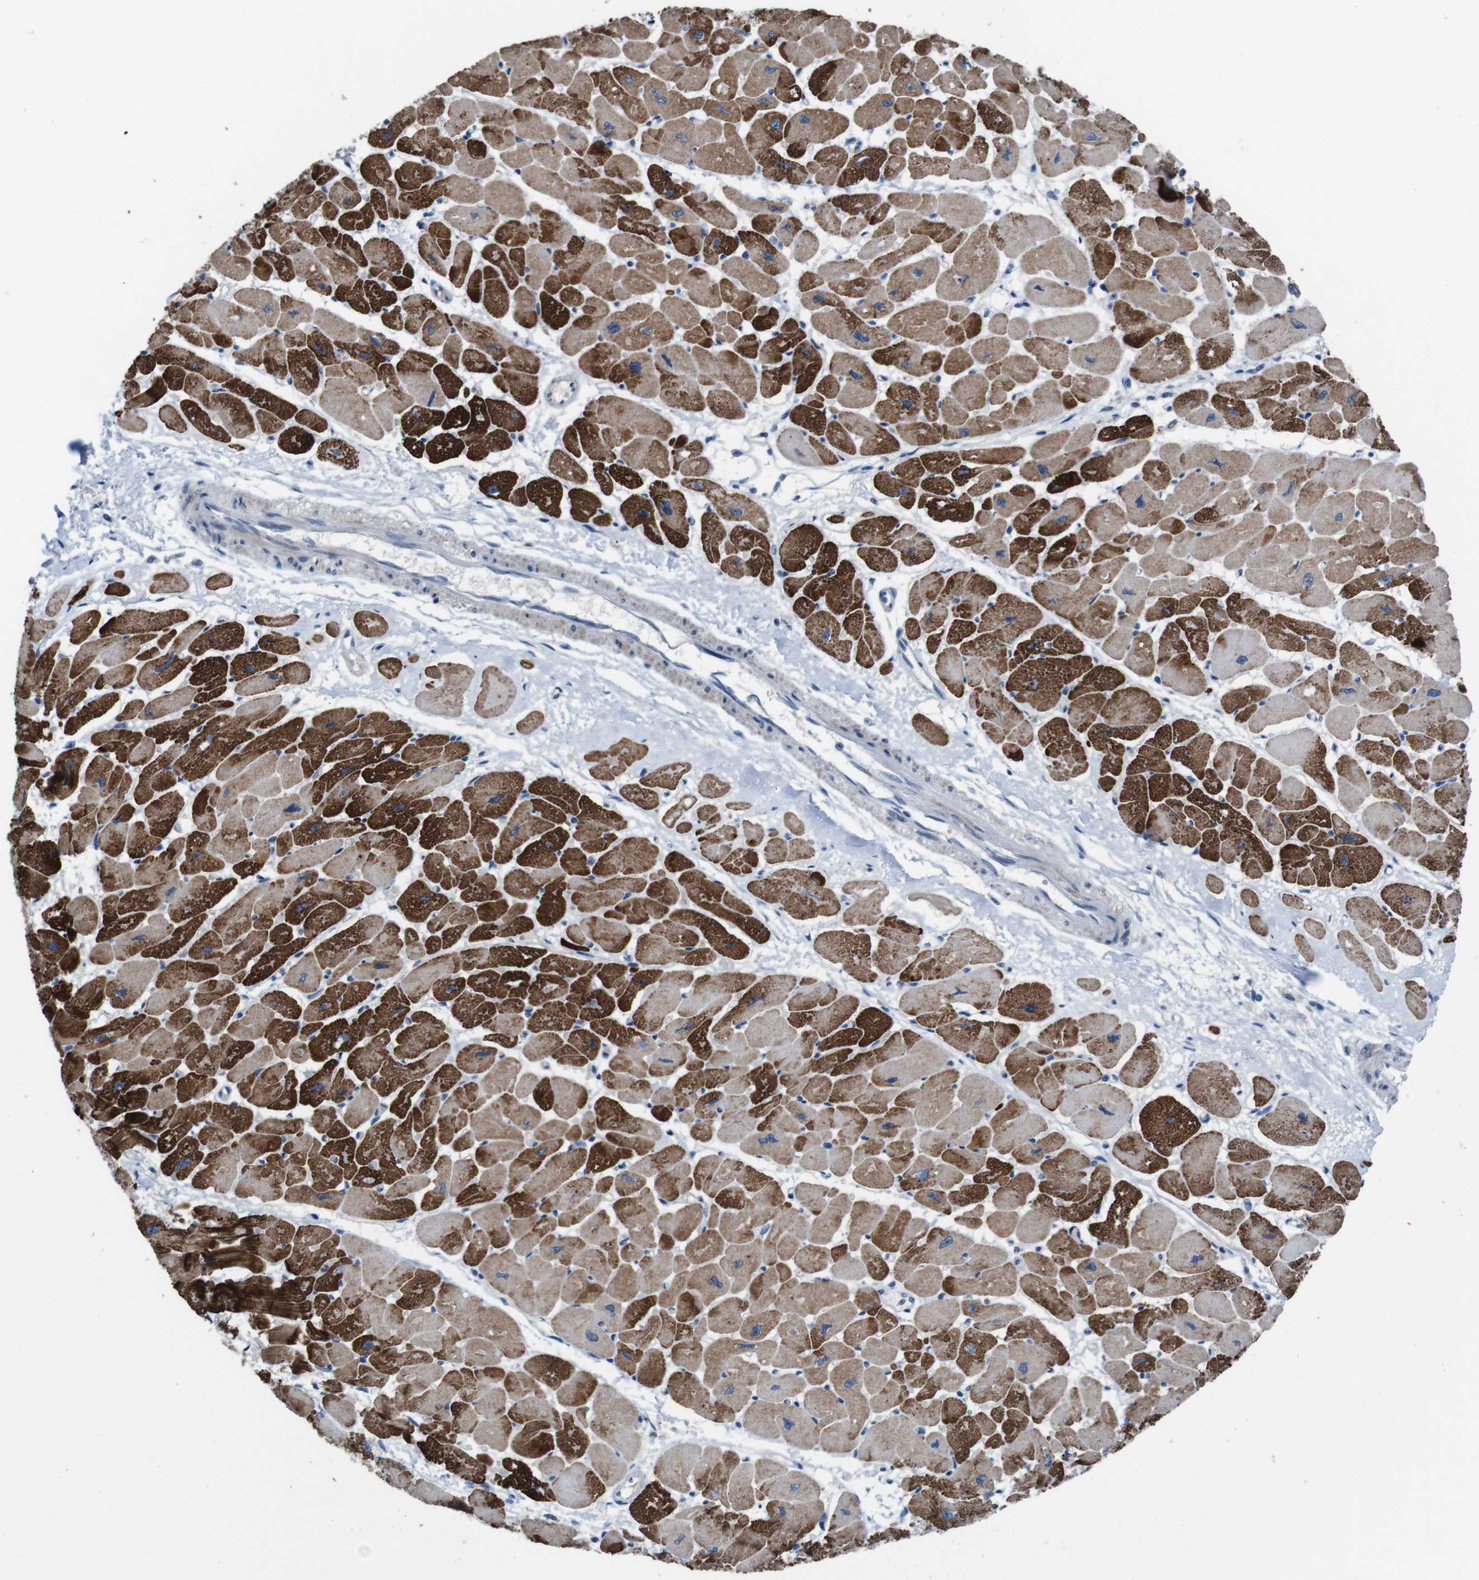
{"staining": {"intensity": "strong", "quantity": ">75%", "location": "cytoplasmic/membranous"}, "tissue": "heart muscle", "cell_type": "Cardiomyocytes", "image_type": "normal", "snomed": [{"axis": "morphology", "description": "Normal tissue, NOS"}, {"axis": "topography", "description": "Heart"}], "caption": "Immunohistochemistry (IHC) photomicrograph of benign heart muscle stained for a protein (brown), which reveals high levels of strong cytoplasmic/membranous positivity in approximately >75% of cardiomyocytes.", "gene": "CDHR2", "patient": {"sex": "female", "age": 54}}